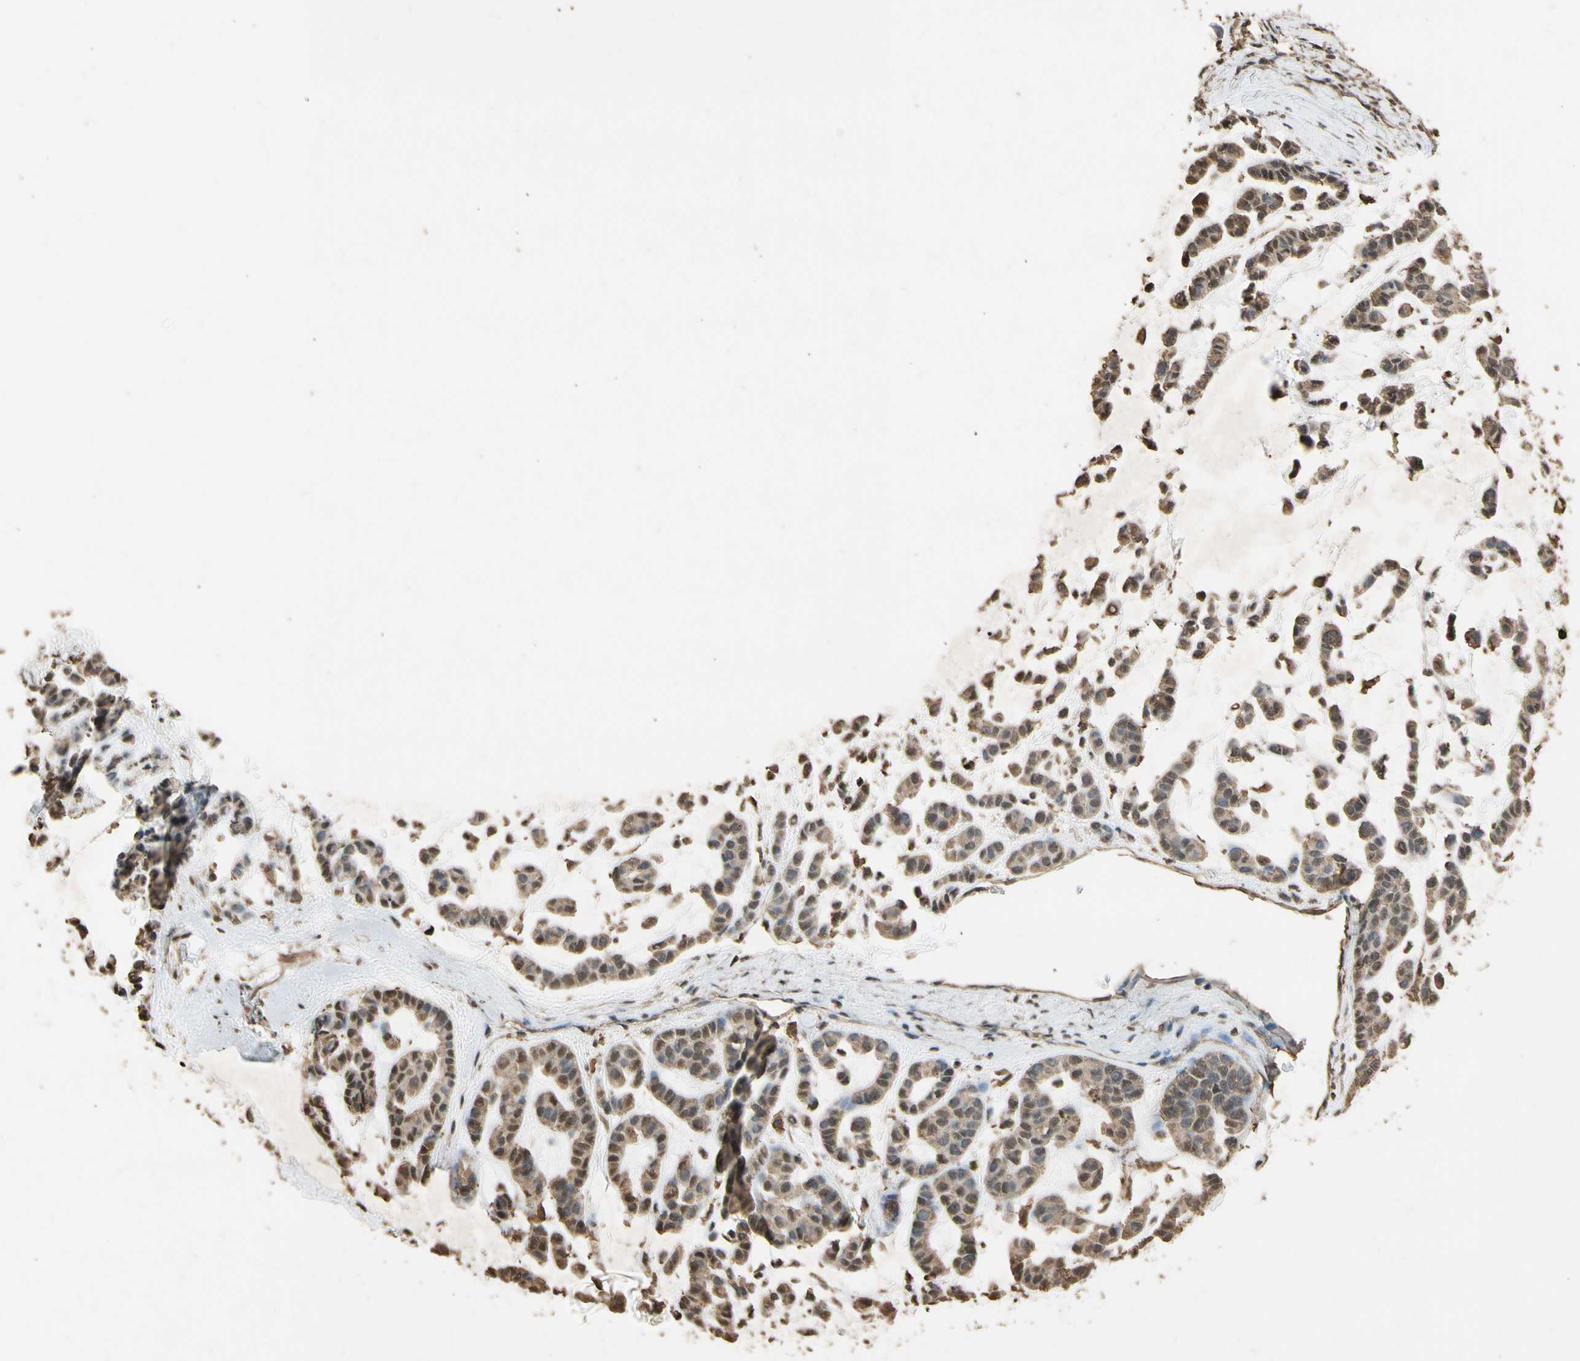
{"staining": {"intensity": "moderate", "quantity": ">75%", "location": "cytoplasmic/membranous,nuclear"}, "tissue": "head and neck cancer", "cell_type": "Tumor cells", "image_type": "cancer", "snomed": [{"axis": "morphology", "description": "Adenocarcinoma, NOS"}, {"axis": "morphology", "description": "Adenoma, NOS"}, {"axis": "topography", "description": "Head-Neck"}], "caption": "Brown immunohistochemical staining in human head and neck cancer exhibits moderate cytoplasmic/membranous and nuclear positivity in approximately >75% of tumor cells. (DAB = brown stain, brightfield microscopy at high magnification).", "gene": "TNFSF13B", "patient": {"sex": "female", "age": 55}}